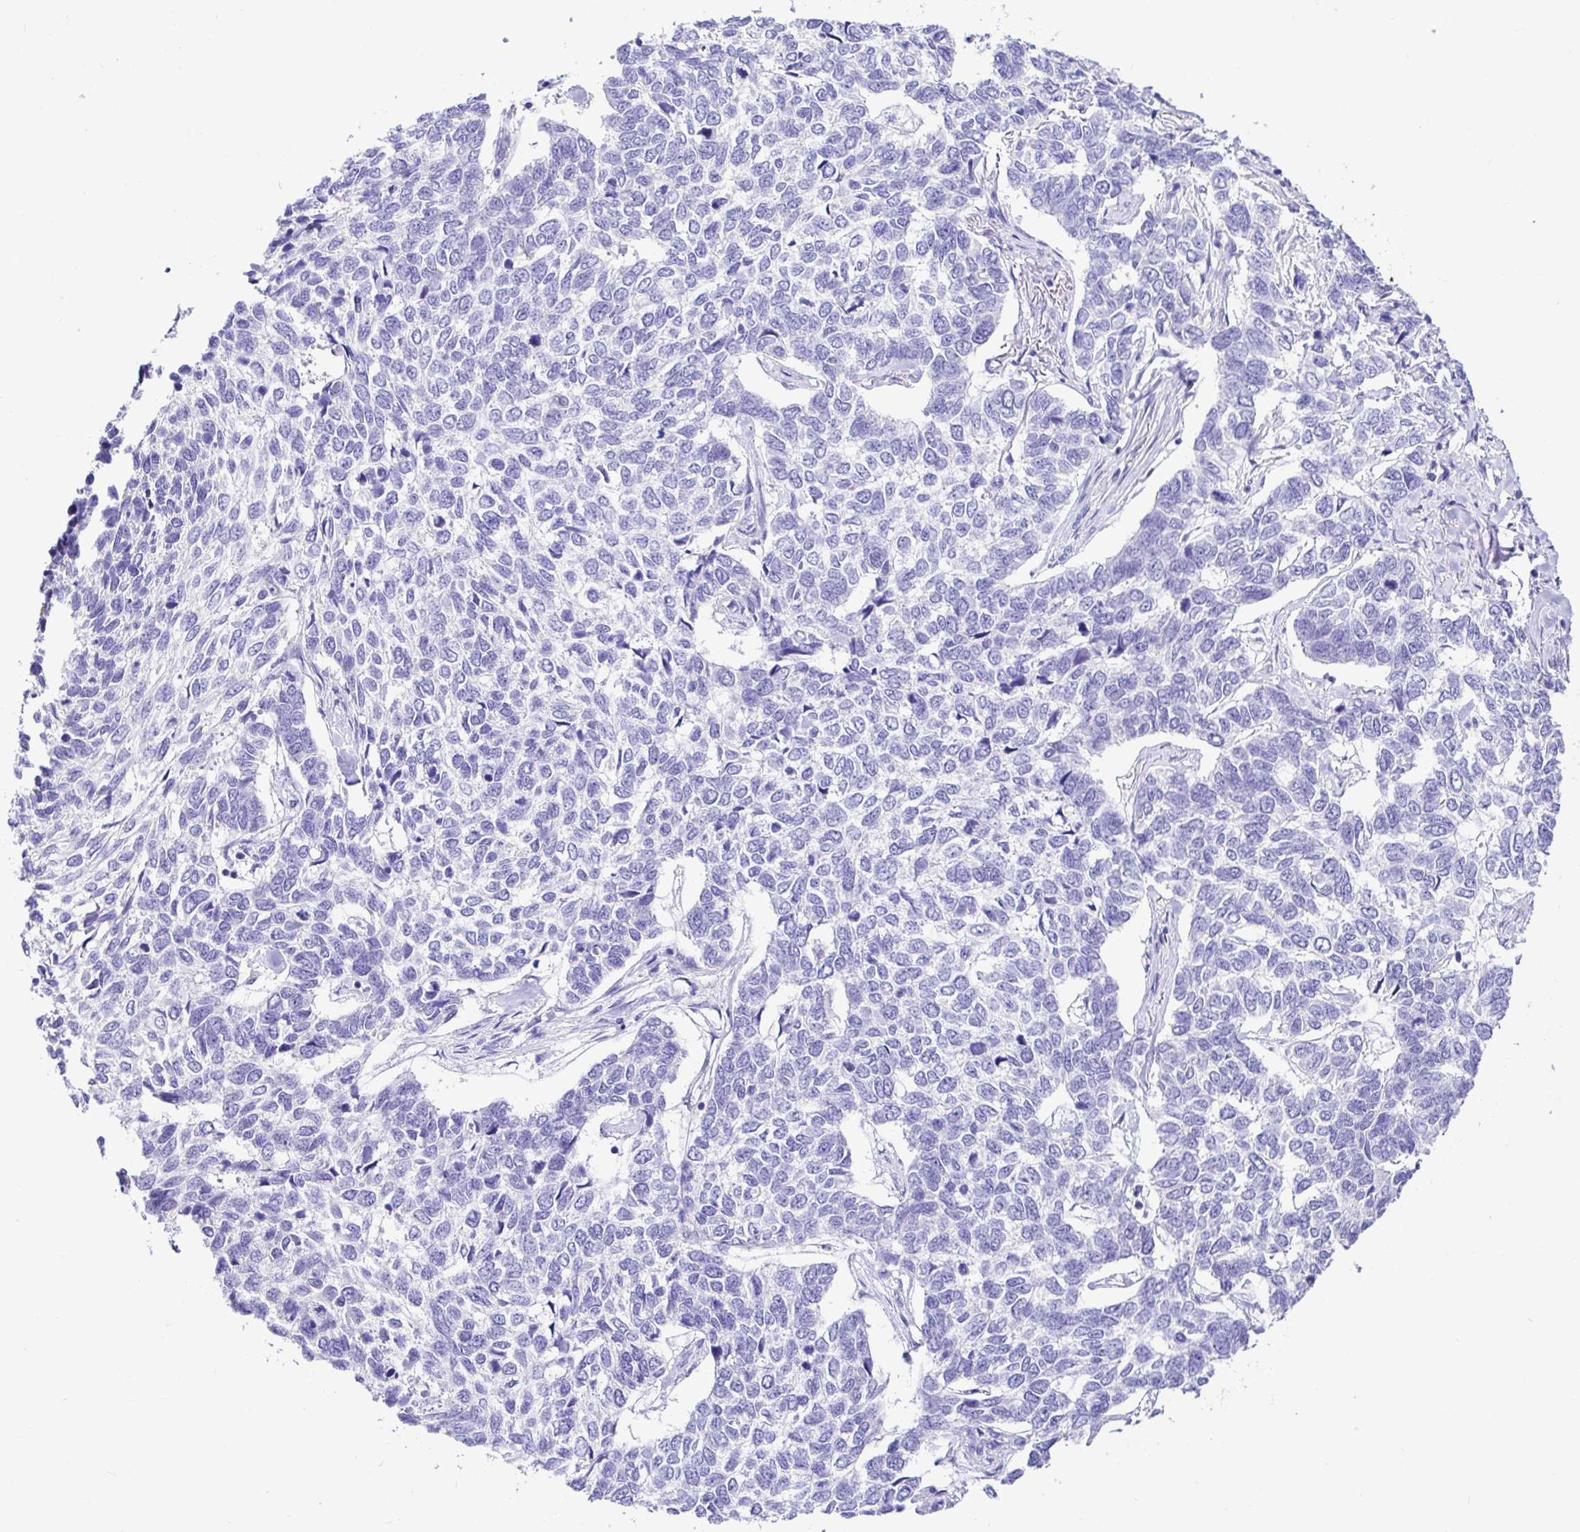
{"staining": {"intensity": "negative", "quantity": "none", "location": "none"}, "tissue": "skin cancer", "cell_type": "Tumor cells", "image_type": "cancer", "snomed": [{"axis": "morphology", "description": "Basal cell carcinoma"}, {"axis": "topography", "description": "Skin"}], "caption": "Human skin cancer stained for a protein using IHC reveals no staining in tumor cells.", "gene": "BACE2", "patient": {"sex": "female", "age": 65}}